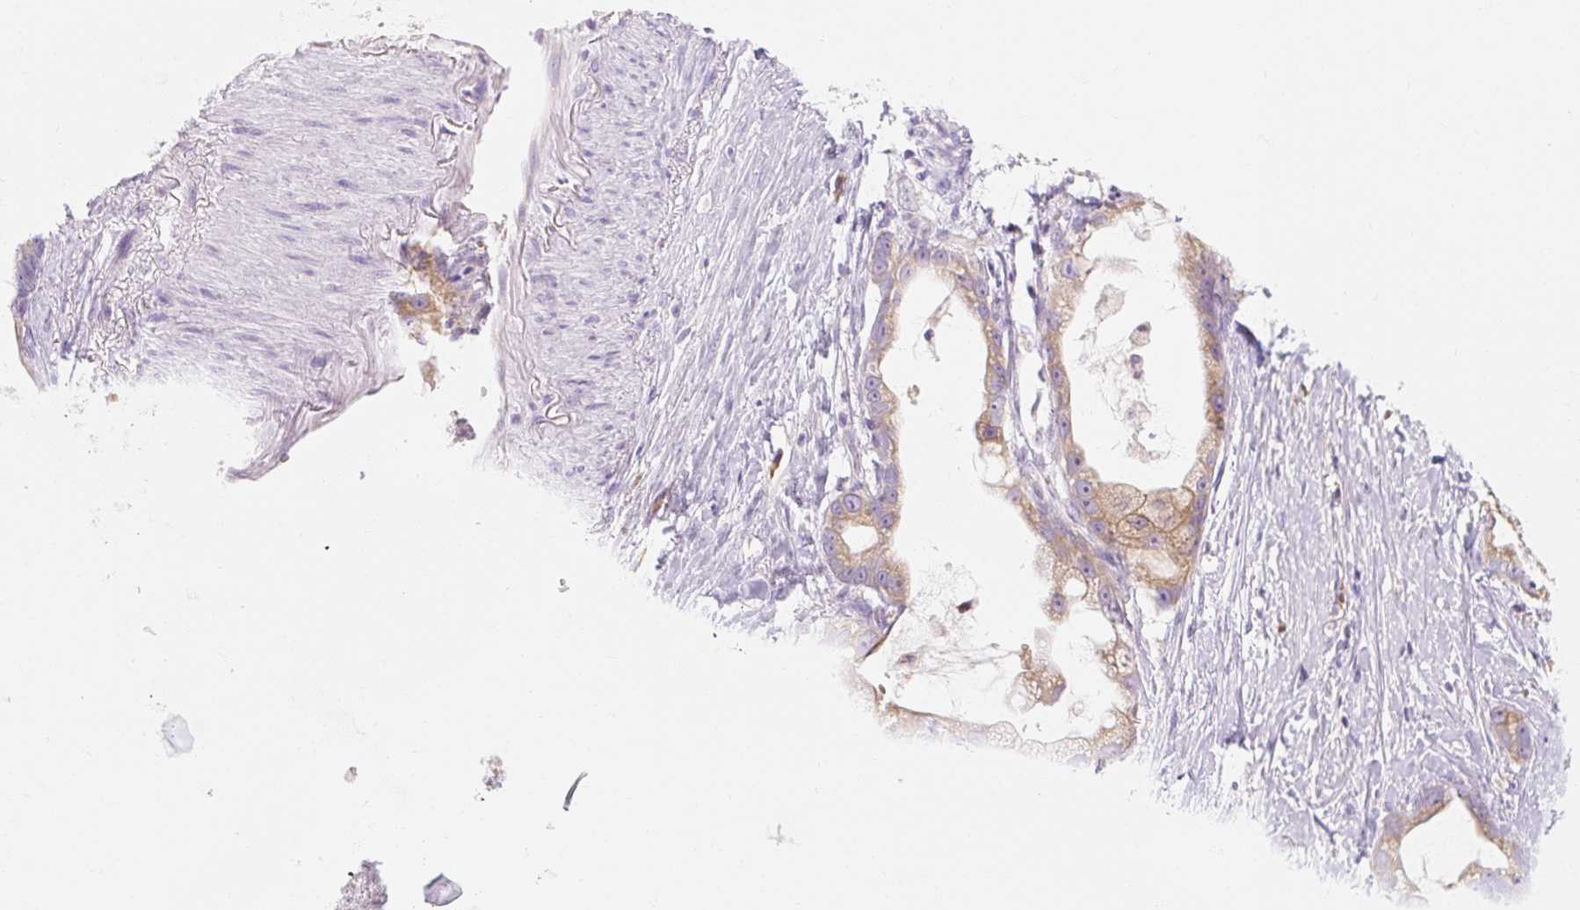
{"staining": {"intensity": "weak", "quantity": ">75%", "location": "cytoplasmic/membranous"}, "tissue": "stomach cancer", "cell_type": "Tumor cells", "image_type": "cancer", "snomed": [{"axis": "morphology", "description": "Adenocarcinoma, NOS"}, {"axis": "topography", "description": "Stomach"}], "caption": "Immunohistochemistry (IHC) photomicrograph of neoplastic tissue: human stomach adenocarcinoma stained using immunohistochemistry reveals low levels of weak protein expression localized specifically in the cytoplasmic/membranous of tumor cells, appearing as a cytoplasmic/membranous brown color.", "gene": "MYO1D", "patient": {"sex": "male", "age": 55}}